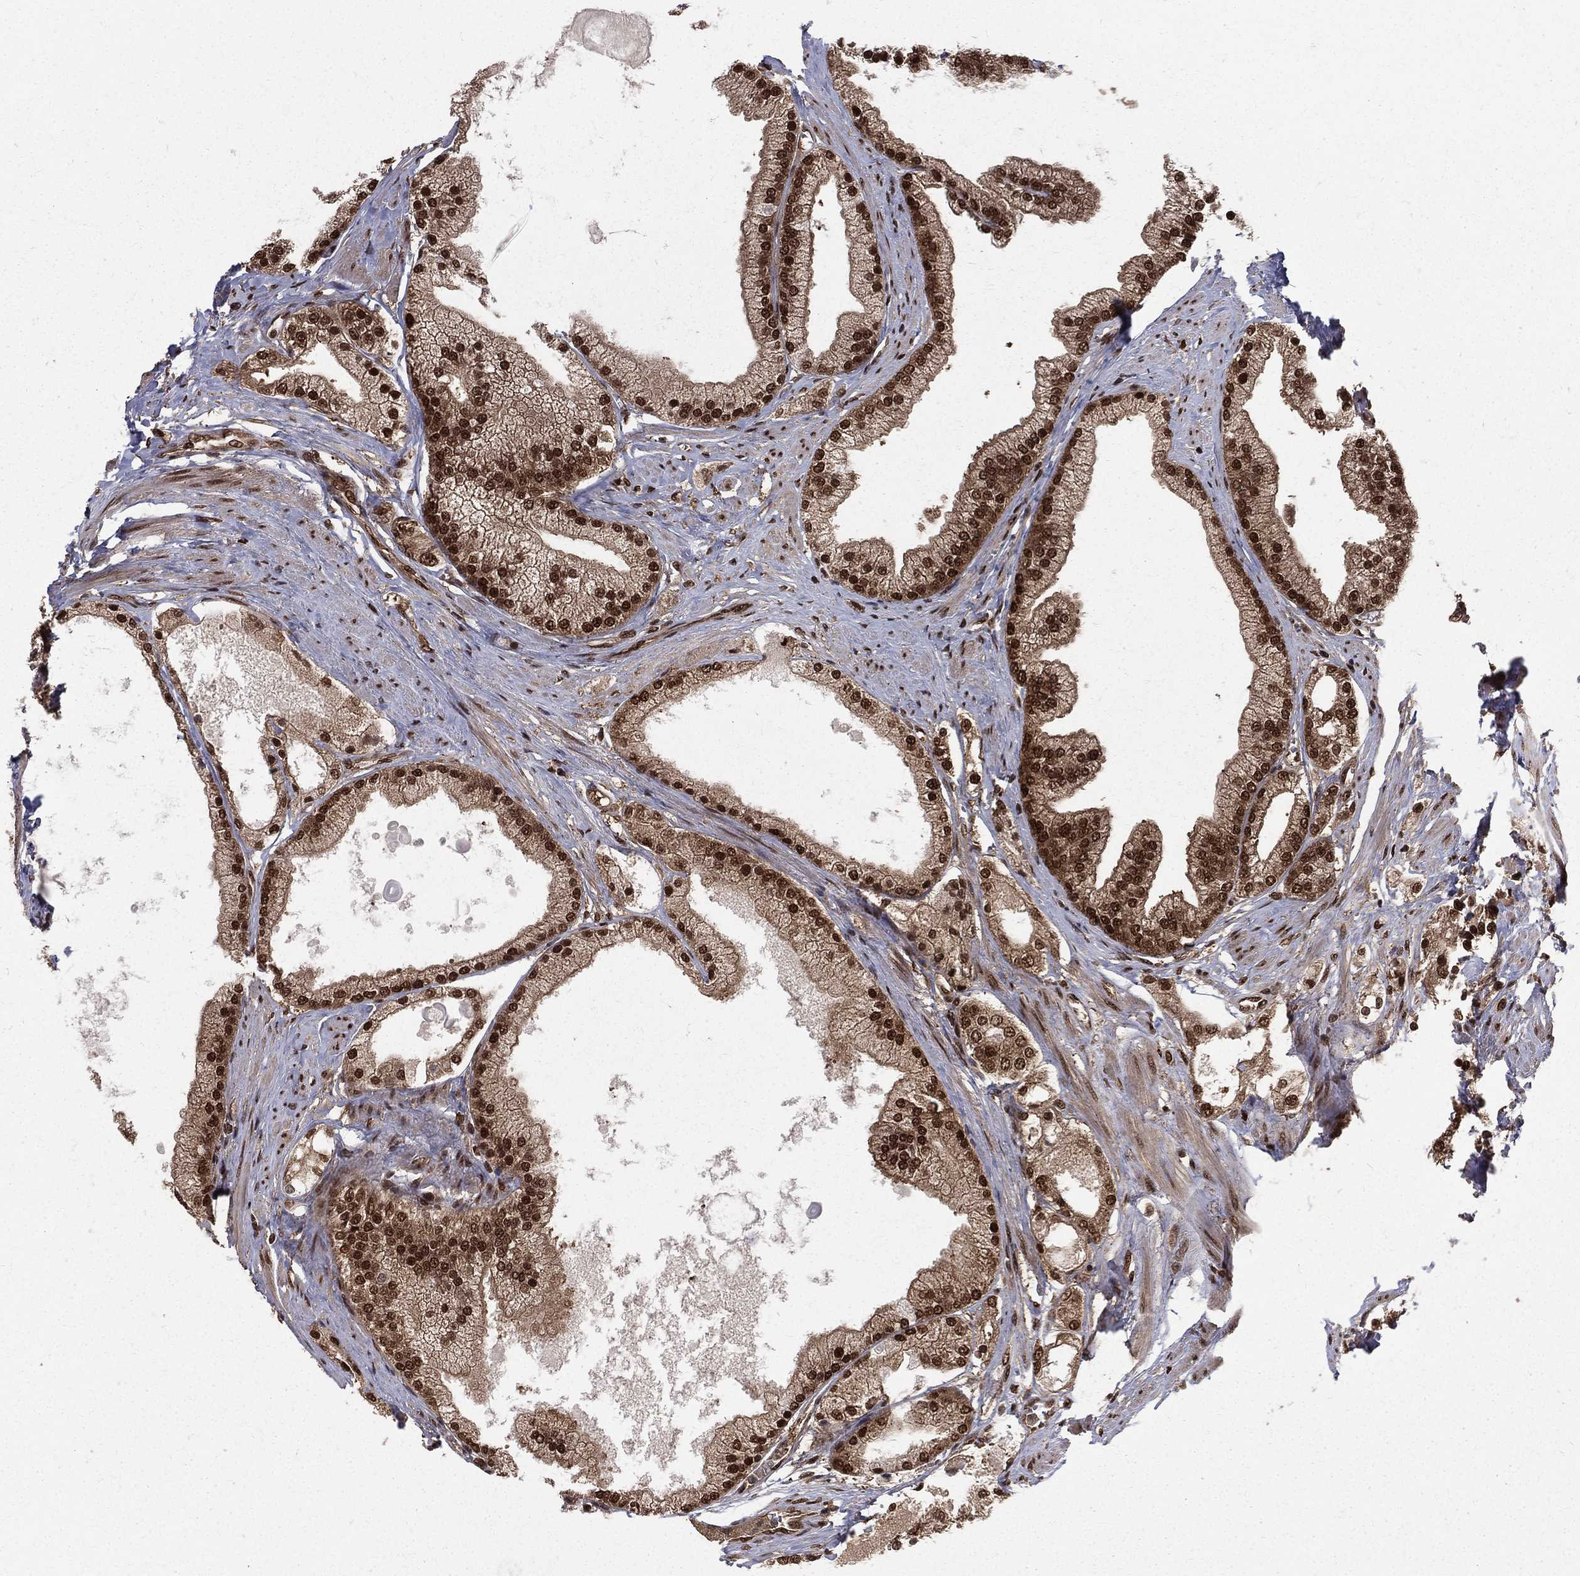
{"staining": {"intensity": "strong", "quantity": "25%-75%", "location": "nuclear"}, "tissue": "prostate cancer", "cell_type": "Tumor cells", "image_type": "cancer", "snomed": [{"axis": "morphology", "description": "Adenocarcinoma, NOS"}, {"axis": "topography", "description": "Prostate and seminal vesicle, NOS"}, {"axis": "topography", "description": "Prostate"}], "caption": "The image shows immunohistochemical staining of prostate cancer. There is strong nuclear staining is present in about 25%-75% of tumor cells.", "gene": "COPS4", "patient": {"sex": "male", "age": 67}}